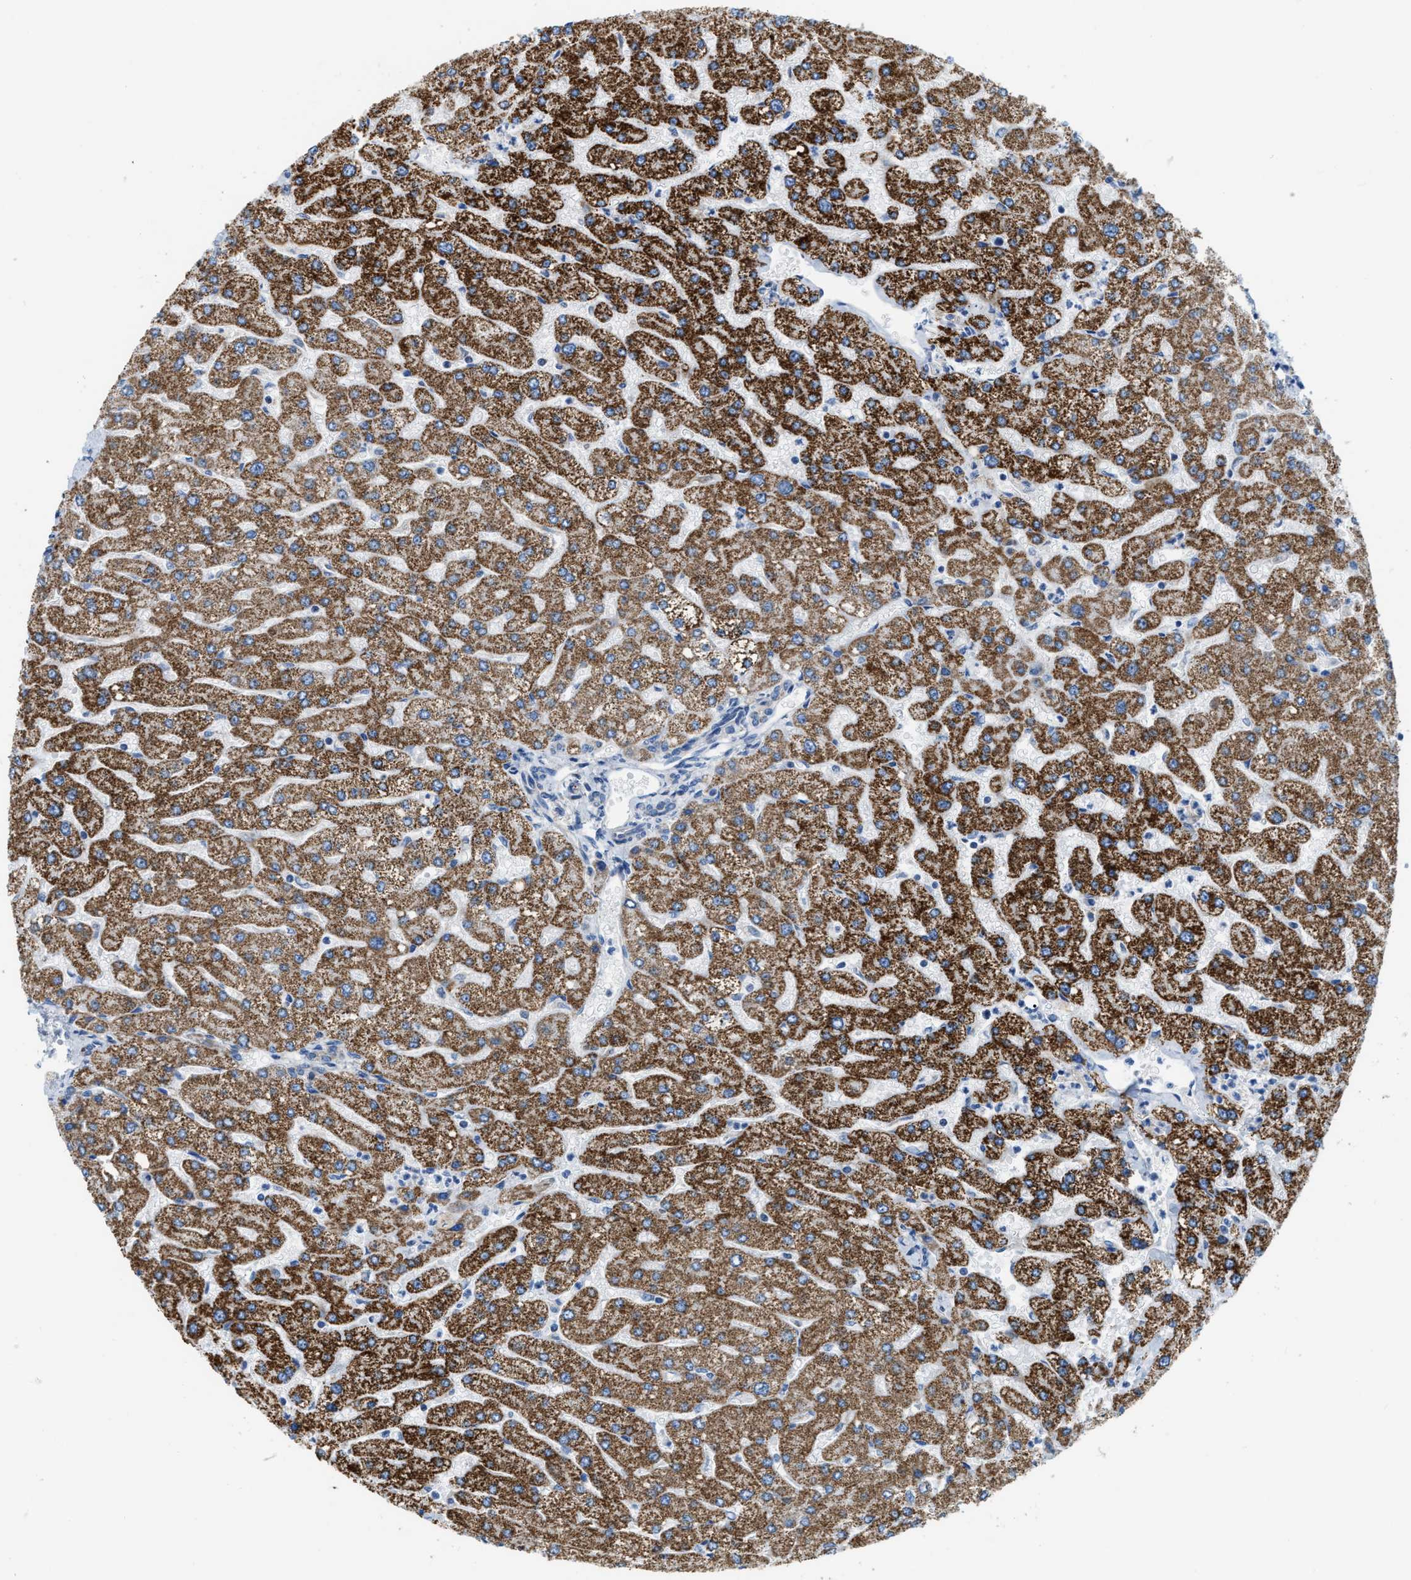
{"staining": {"intensity": "negative", "quantity": "none", "location": "none"}, "tissue": "liver", "cell_type": "Cholangiocytes", "image_type": "normal", "snomed": [{"axis": "morphology", "description": "Normal tissue, NOS"}, {"axis": "topography", "description": "Liver"}], "caption": "Immunohistochemistry (IHC) image of unremarkable liver: human liver stained with DAB (3,3'-diaminobenzidine) demonstrates no significant protein expression in cholangiocytes.", "gene": "JADE1", "patient": {"sex": "male", "age": 55}}